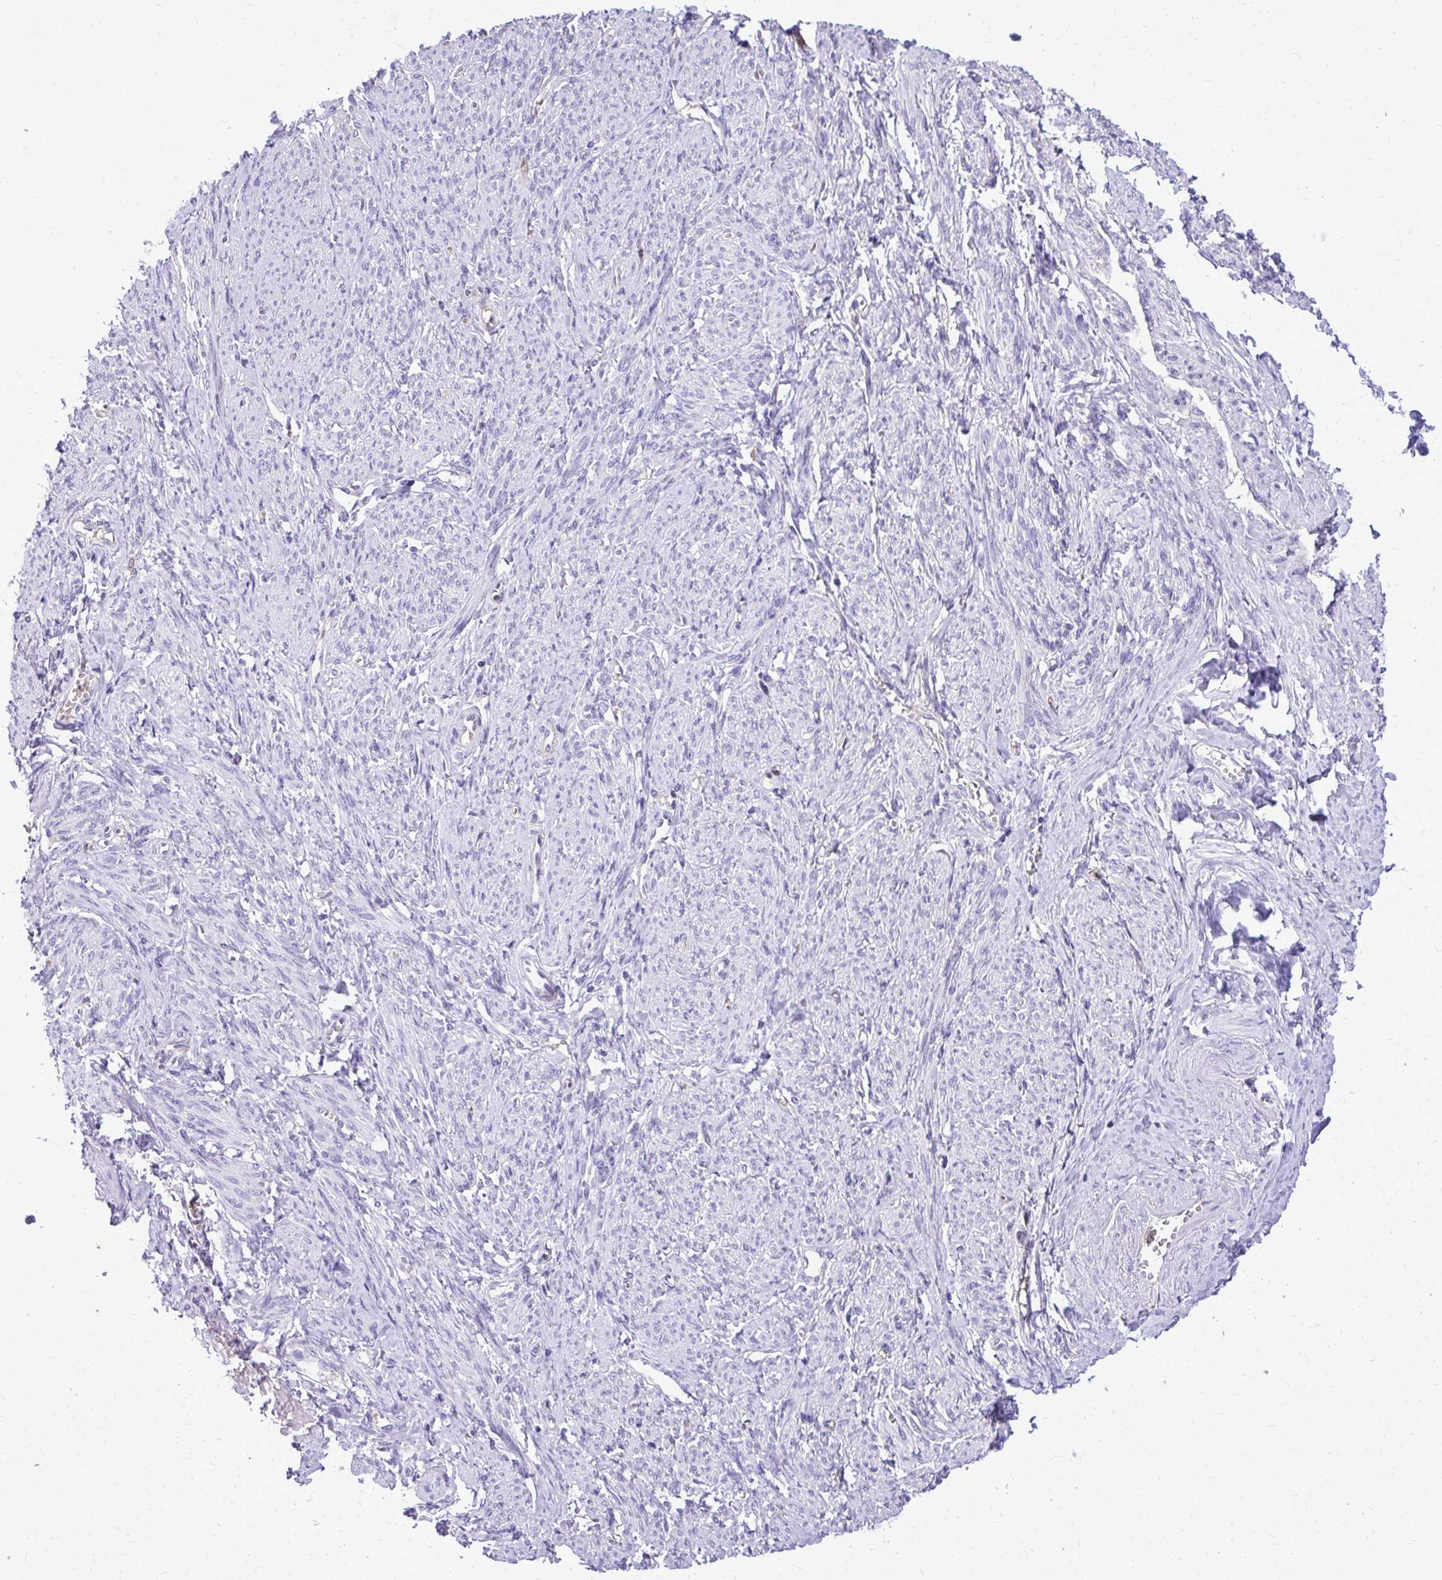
{"staining": {"intensity": "negative", "quantity": "none", "location": "none"}, "tissue": "smooth muscle", "cell_type": "Smooth muscle cells", "image_type": "normal", "snomed": [{"axis": "morphology", "description": "Normal tissue, NOS"}, {"axis": "topography", "description": "Smooth muscle"}], "caption": "Human smooth muscle stained for a protein using IHC displays no expression in smooth muscle cells.", "gene": "CAT", "patient": {"sex": "female", "age": 65}}